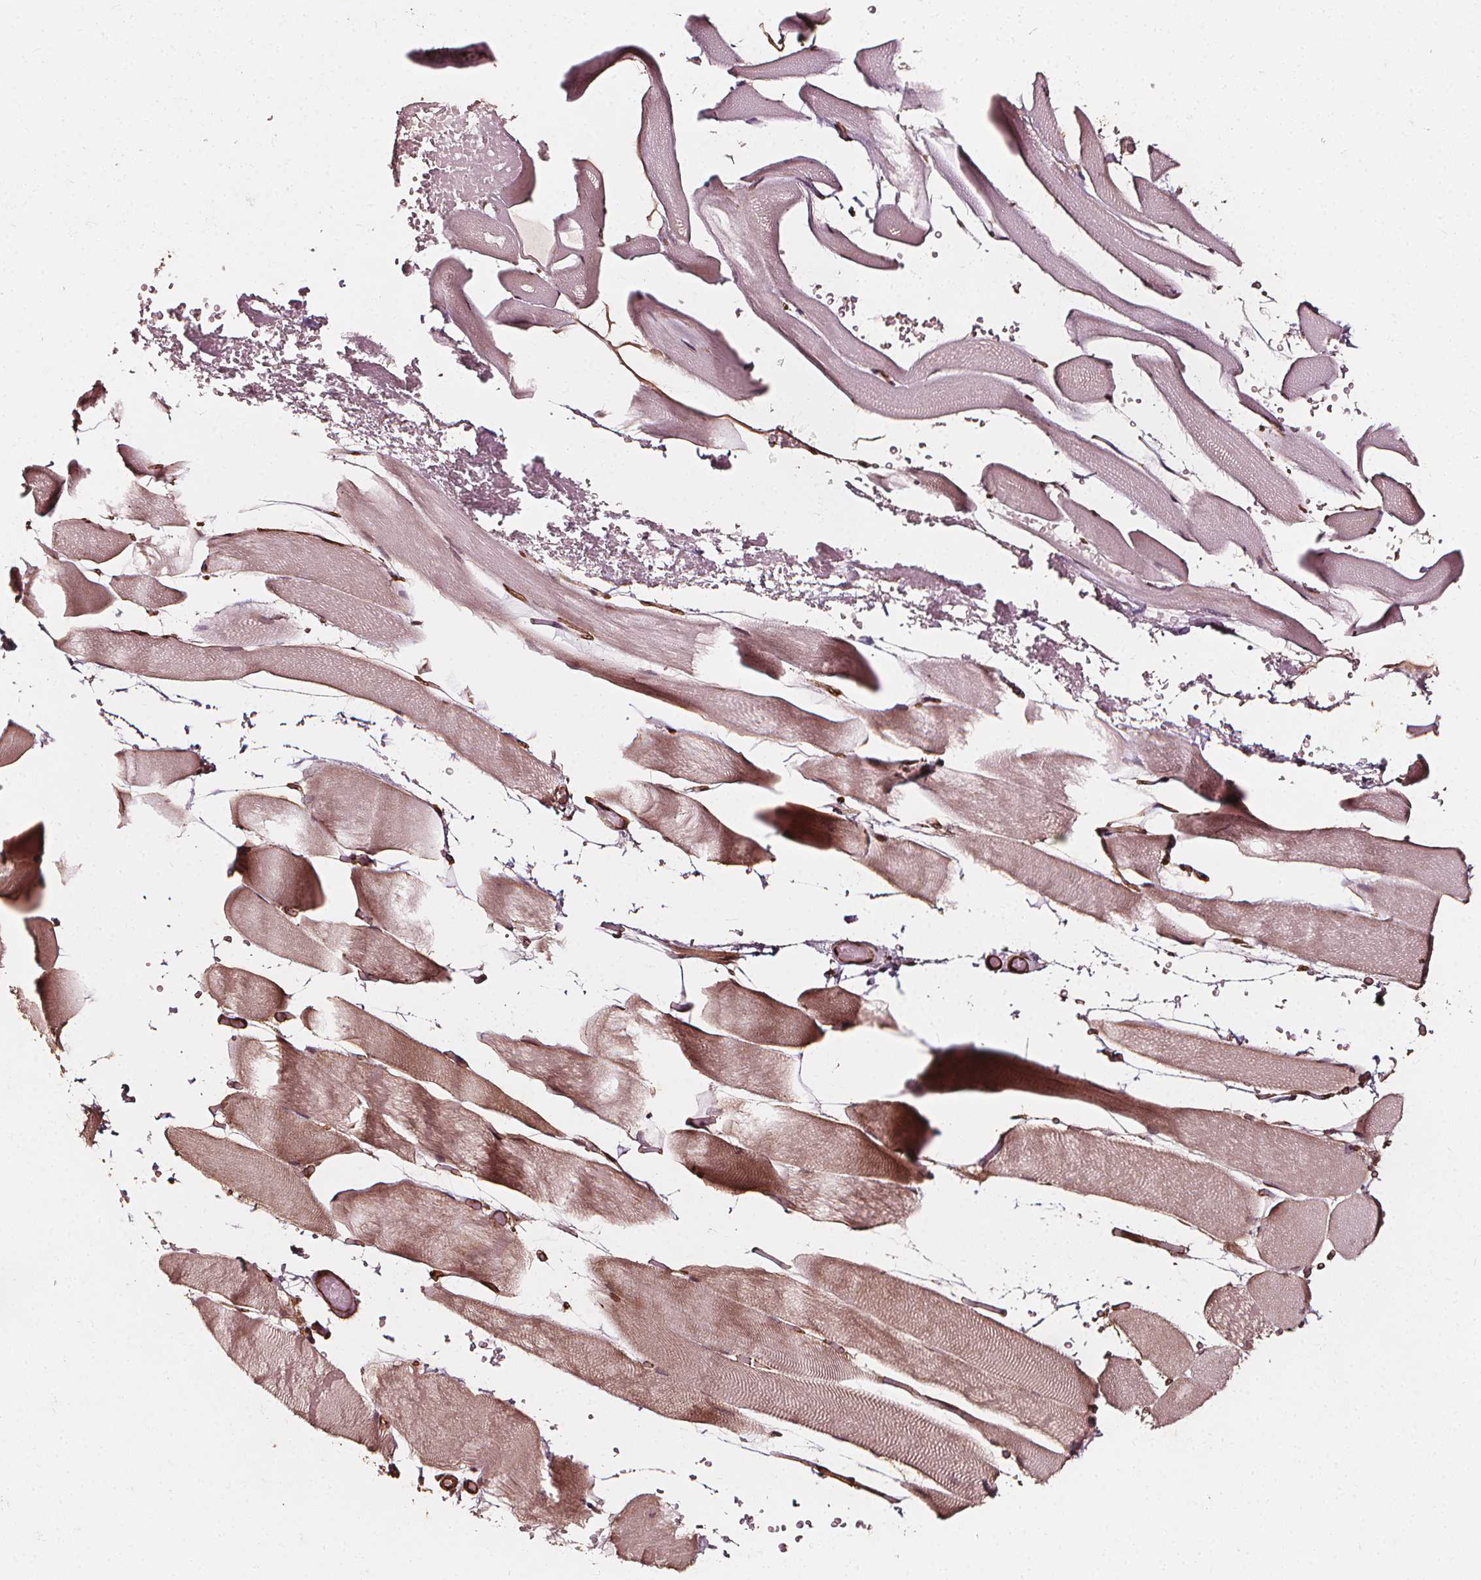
{"staining": {"intensity": "moderate", "quantity": ">75%", "location": "cytoplasmic/membranous,nuclear"}, "tissue": "skeletal muscle", "cell_type": "Myocytes", "image_type": "normal", "snomed": [{"axis": "morphology", "description": "Normal tissue, NOS"}, {"axis": "topography", "description": "Skeletal muscle"}], "caption": "A histopathology image showing moderate cytoplasmic/membranous,nuclear staining in about >75% of myocytes in normal skeletal muscle, as visualized by brown immunohistochemical staining.", "gene": "EXOSC9", "patient": {"sex": "female", "age": 37}}